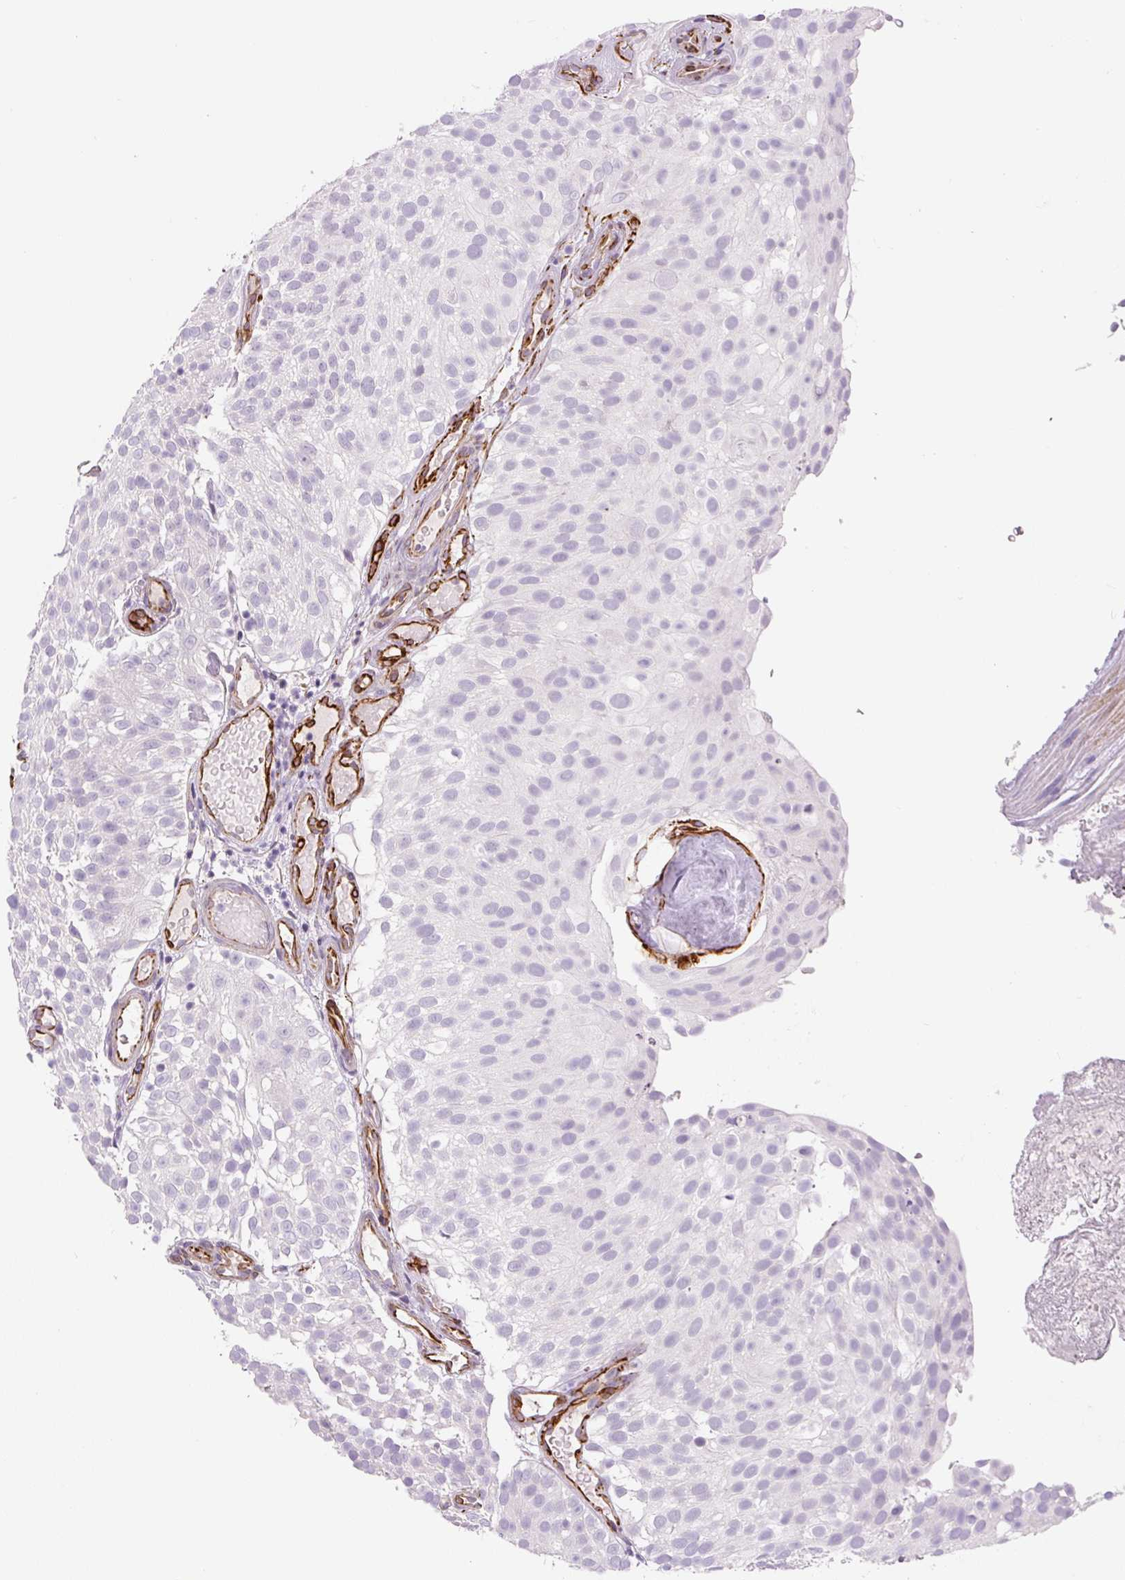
{"staining": {"intensity": "negative", "quantity": "none", "location": "none"}, "tissue": "urothelial cancer", "cell_type": "Tumor cells", "image_type": "cancer", "snomed": [{"axis": "morphology", "description": "Urothelial carcinoma, Low grade"}, {"axis": "topography", "description": "Urinary bladder"}], "caption": "IHC histopathology image of urothelial cancer stained for a protein (brown), which reveals no staining in tumor cells.", "gene": "NES", "patient": {"sex": "male", "age": 78}}